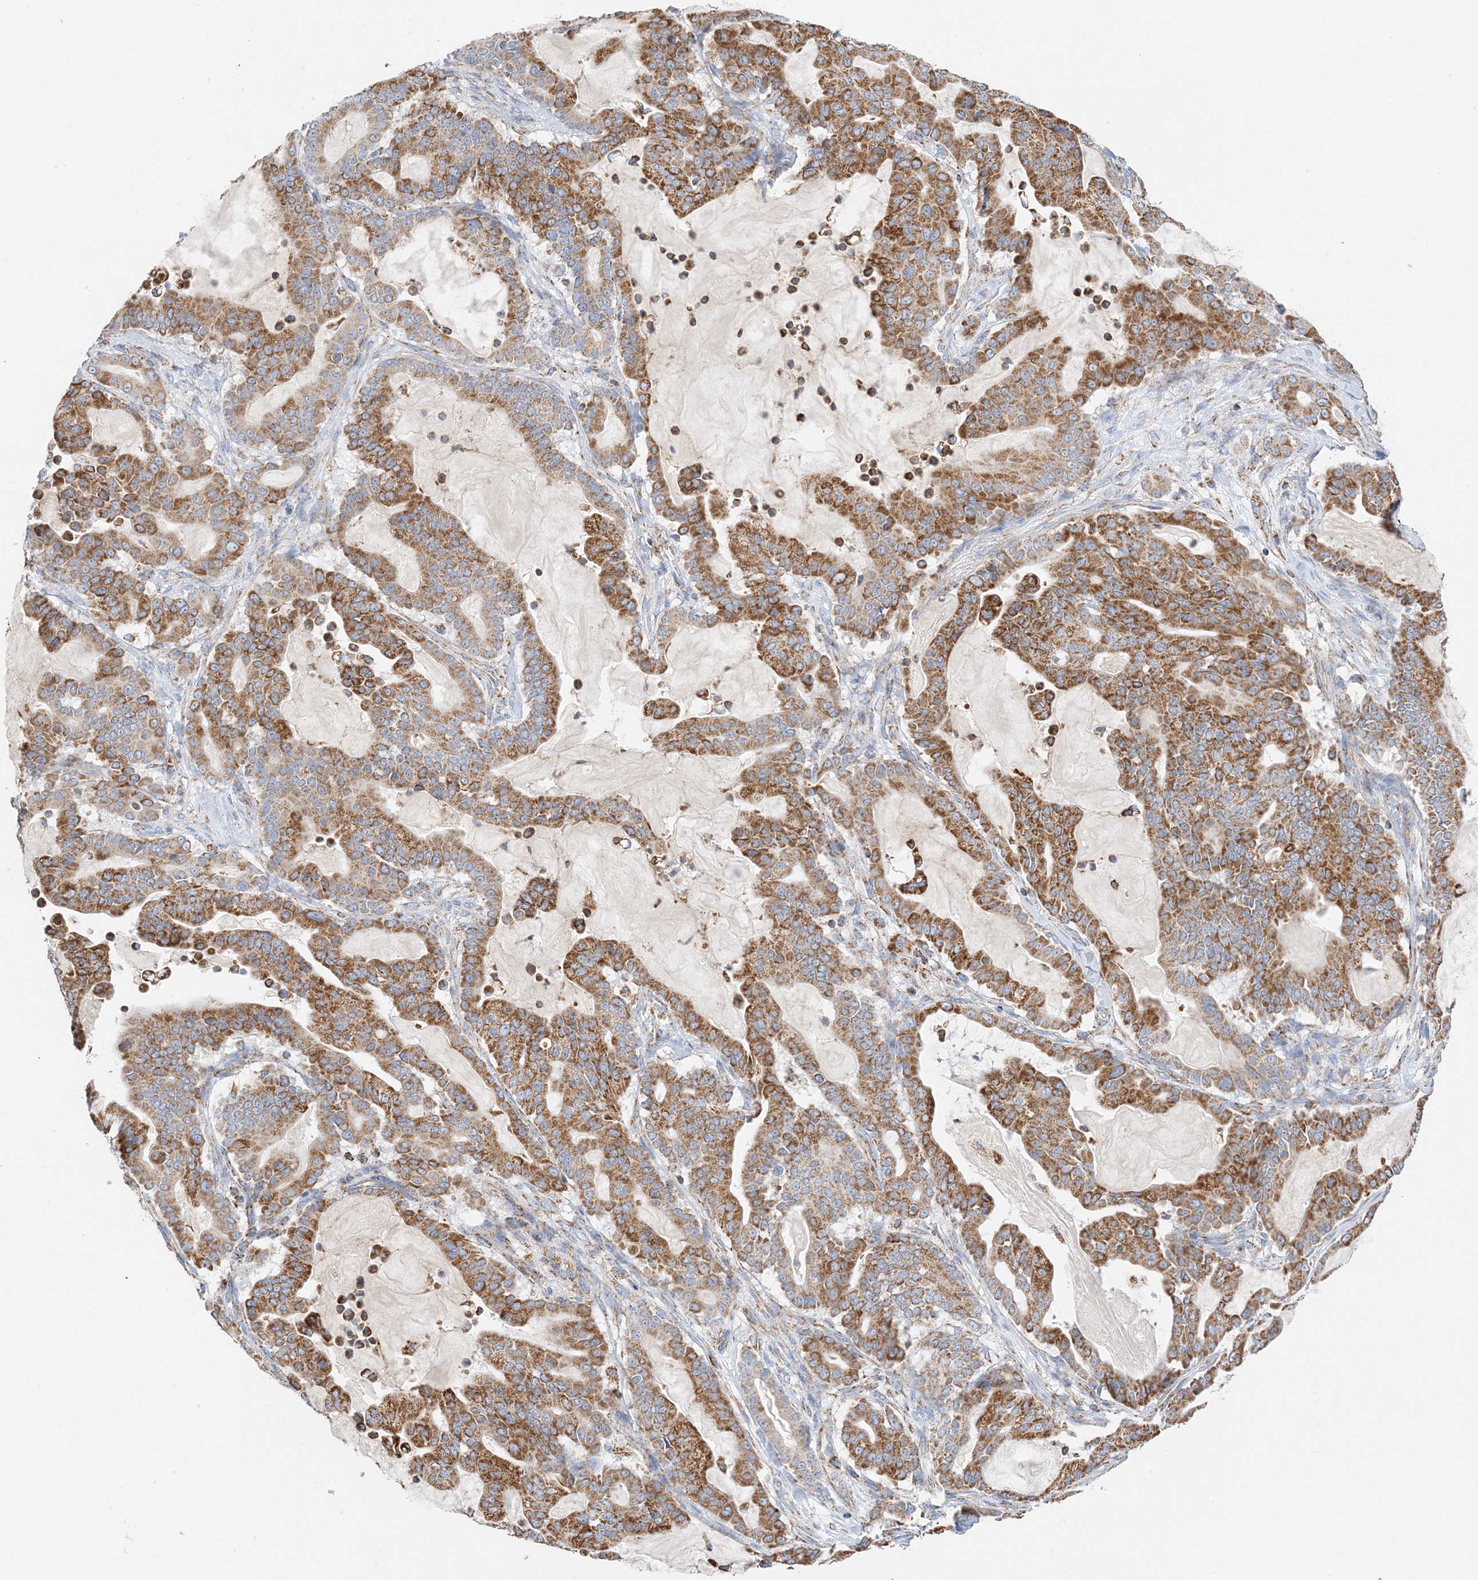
{"staining": {"intensity": "strong", "quantity": ">75%", "location": "cytoplasmic/membranous"}, "tissue": "pancreatic cancer", "cell_type": "Tumor cells", "image_type": "cancer", "snomed": [{"axis": "morphology", "description": "Adenocarcinoma, NOS"}, {"axis": "topography", "description": "Pancreas"}], "caption": "Immunohistochemical staining of pancreatic adenocarcinoma displays high levels of strong cytoplasmic/membranous staining in approximately >75% of tumor cells.", "gene": "CAPN13", "patient": {"sex": "male", "age": 63}}